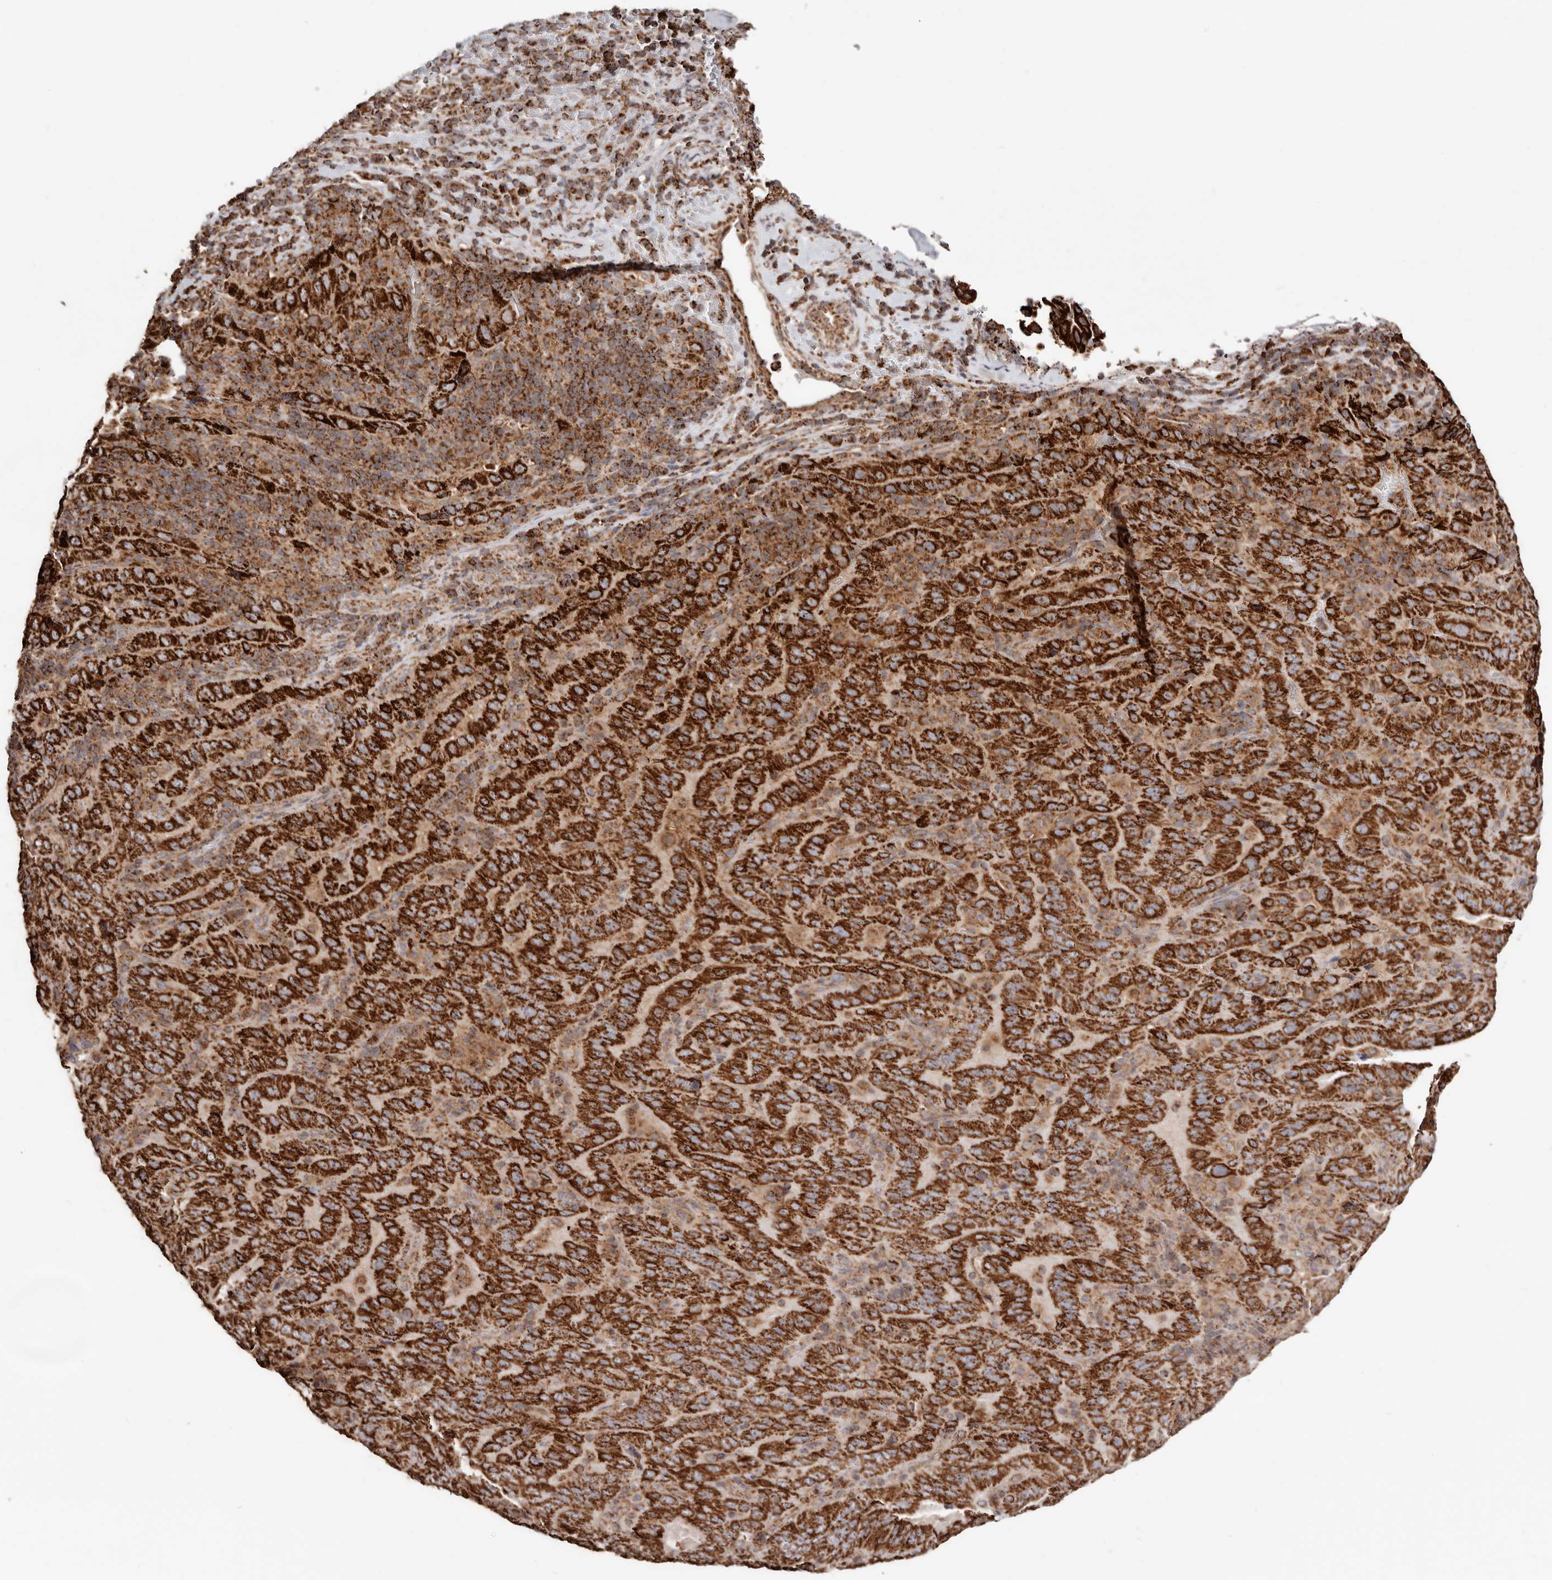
{"staining": {"intensity": "strong", "quantity": ">75%", "location": "cytoplasmic/membranous"}, "tissue": "pancreatic cancer", "cell_type": "Tumor cells", "image_type": "cancer", "snomed": [{"axis": "morphology", "description": "Adenocarcinoma, NOS"}, {"axis": "topography", "description": "Pancreas"}], "caption": "Pancreatic cancer stained for a protein (brown) demonstrates strong cytoplasmic/membranous positive staining in approximately >75% of tumor cells.", "gene": "PRKACB", "patient": {"sex": "male", "age": 63}}